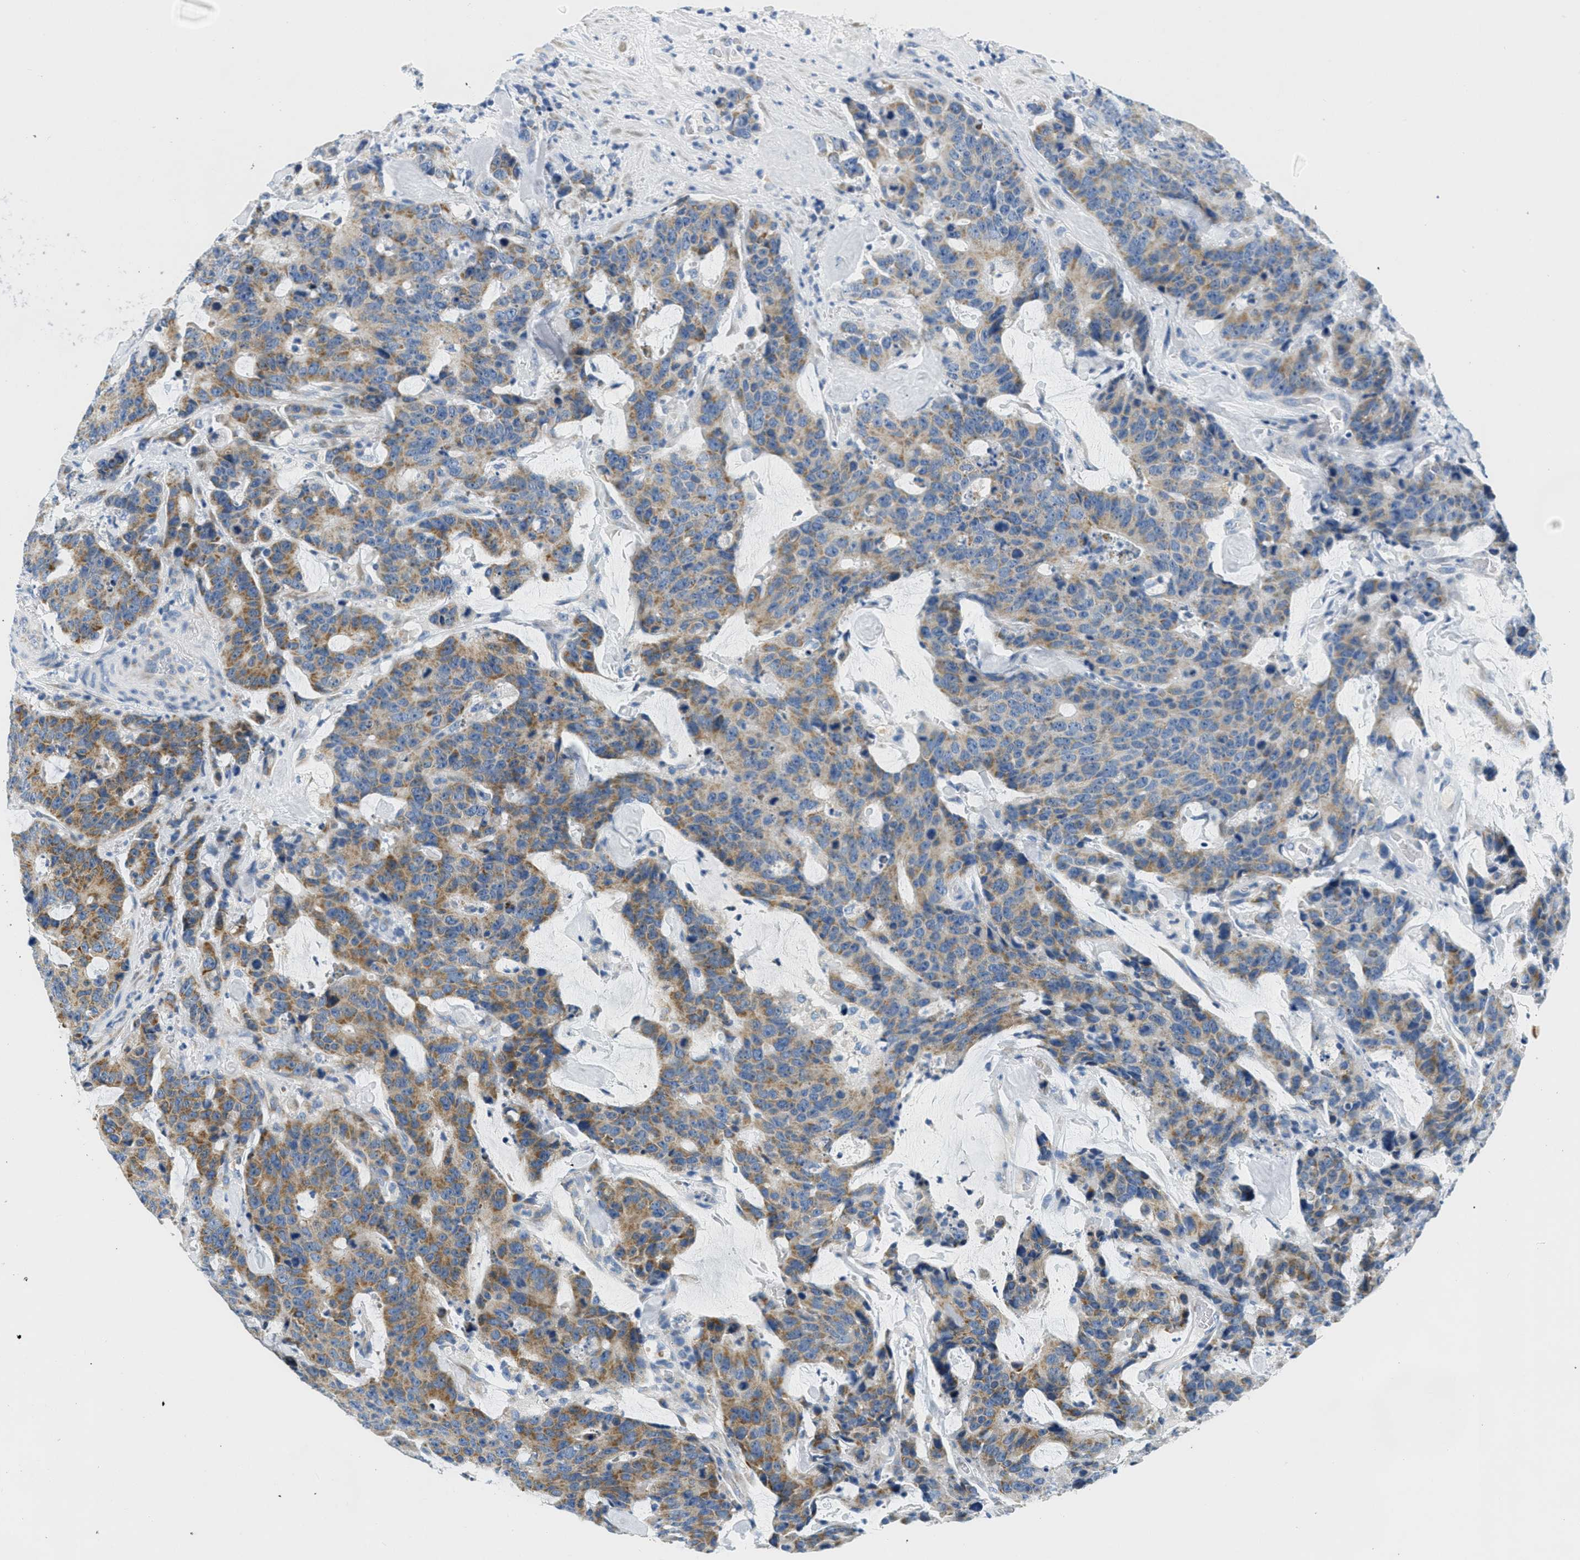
{"staining": {"intensity": "moderate", "quantity": "25%-75%", "location": "cytoplasmic/membranous"}, "tissue": "colorectal cancer", "cell_type": "Tumor cells", "image_type": "cancer", "snomed": [{"axis": "morphology", "description": "Adenocarcinoma, NOS"}, {"axis": "topography", "description": "Colon"}], "caption": "Immunohistochemistry (IHC) staining of colorectal cancer (adenocarcinoma), which displays medium levels of moderate cytoplasmic/membranous positivity in about 25%-75% of tumor cells indicating moderate cytoplasmic/membranous protein expression. The staining was performed using DAB (3,3'-diaminobenzidine) (brown) for protein detection and nuclei were counterstained in hematoxylin (blue).", "gene": "CA4", "patient": {"sex": "female", "age": 86}}